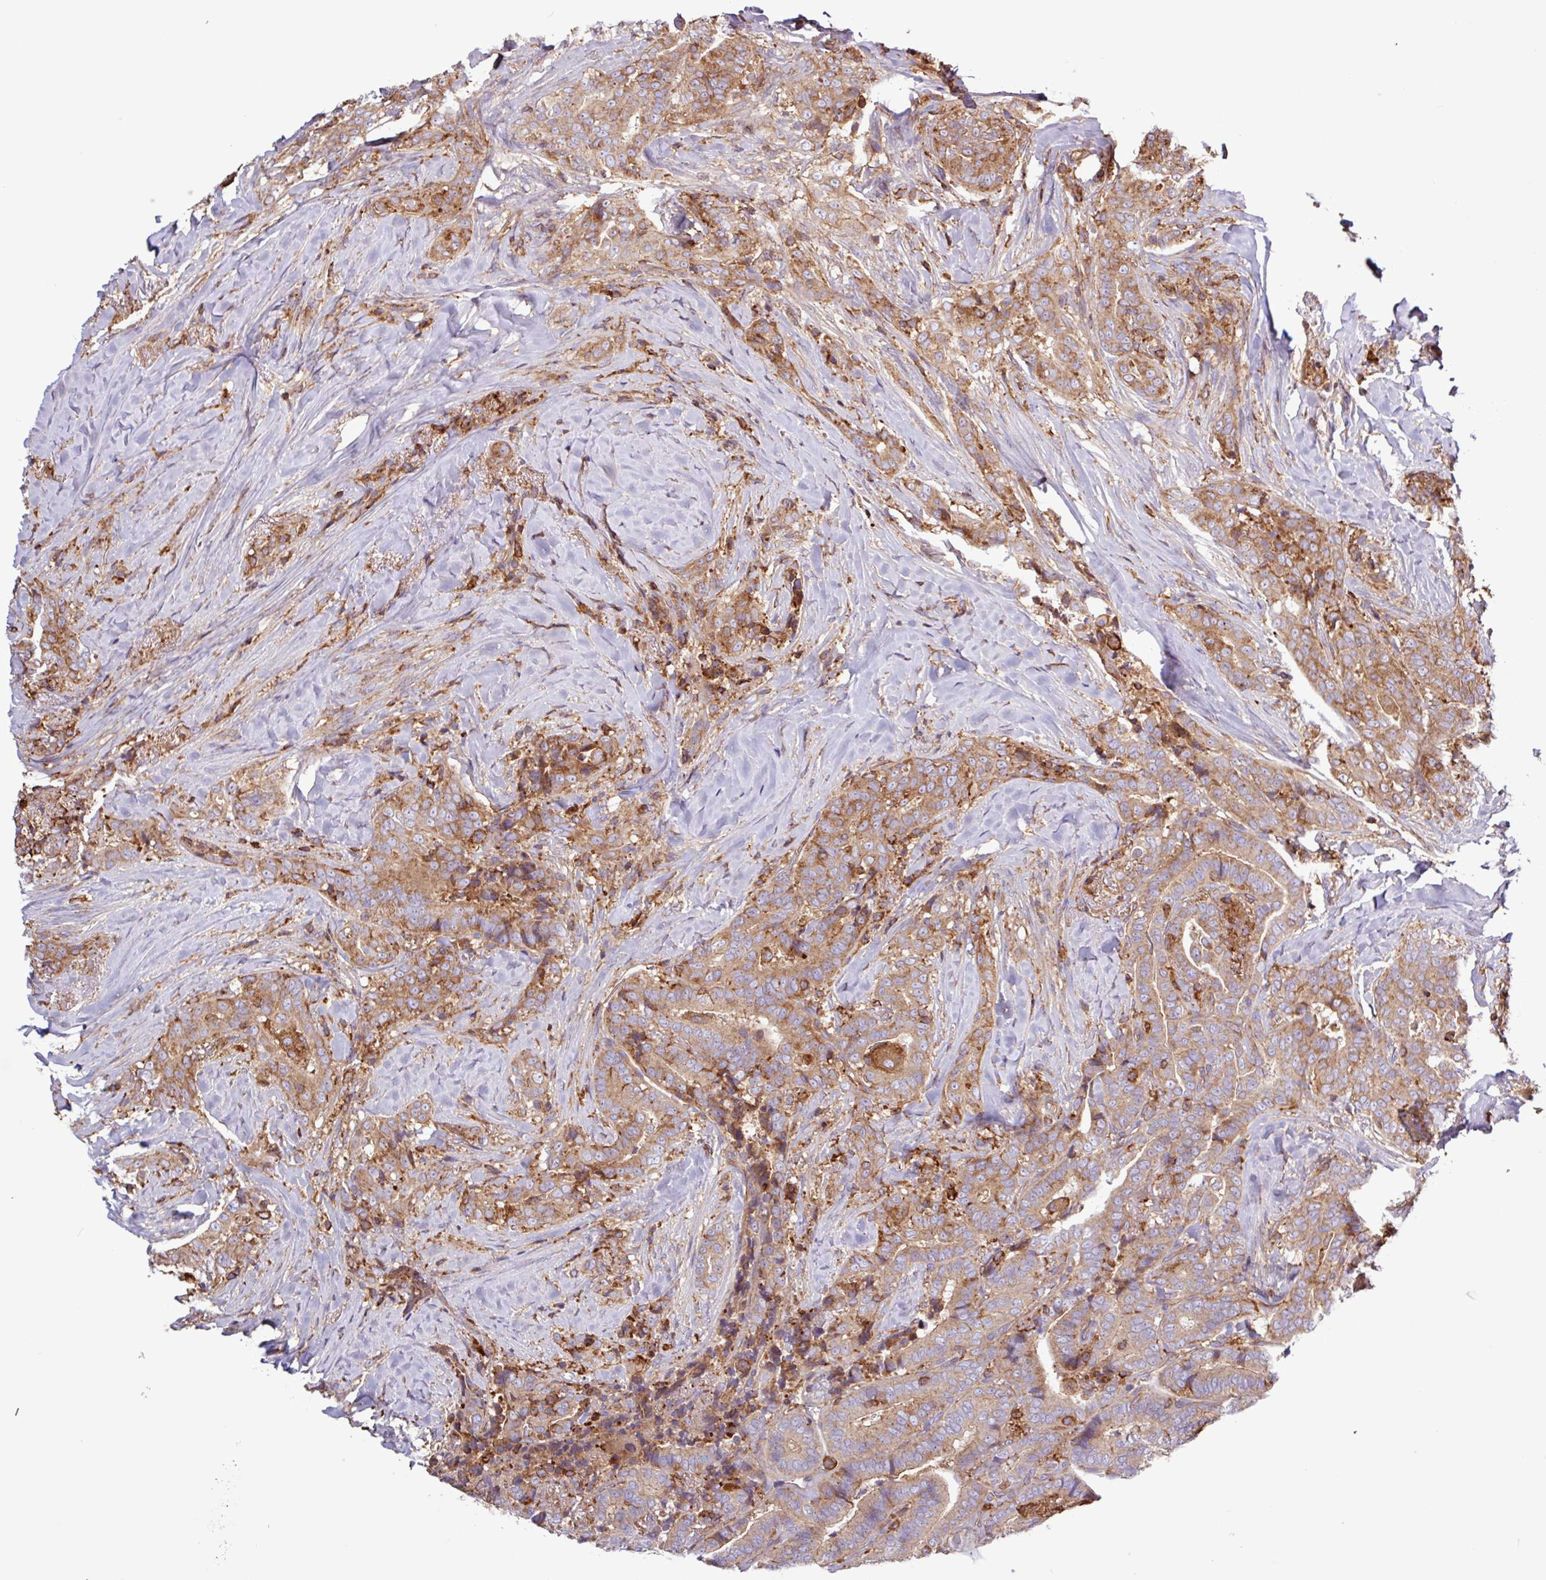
{"staining": {"intensity": "moderate", "quantity": ">75%", "location": "cytoplasmic/membranous"}, "tissue": "thyroid cancer", "cell_type": "Tumor cells", "image_type": "cancer", "snomed": [{"axis": "morphology", "description": "Papillary adenocarcinoma, NOS"}, {"axis": "topography", "description": "Thyroid gland"}], "caption": "DAB (3,3'-diaminobenzidine) immunohistochemical staining of thyroid cancer displays moderate cytoplasmic/membranous protein staining in approximately >75% of tumor cells.", "gene": "ACTR3", "patient": {"sex": "male", "age": 61}}